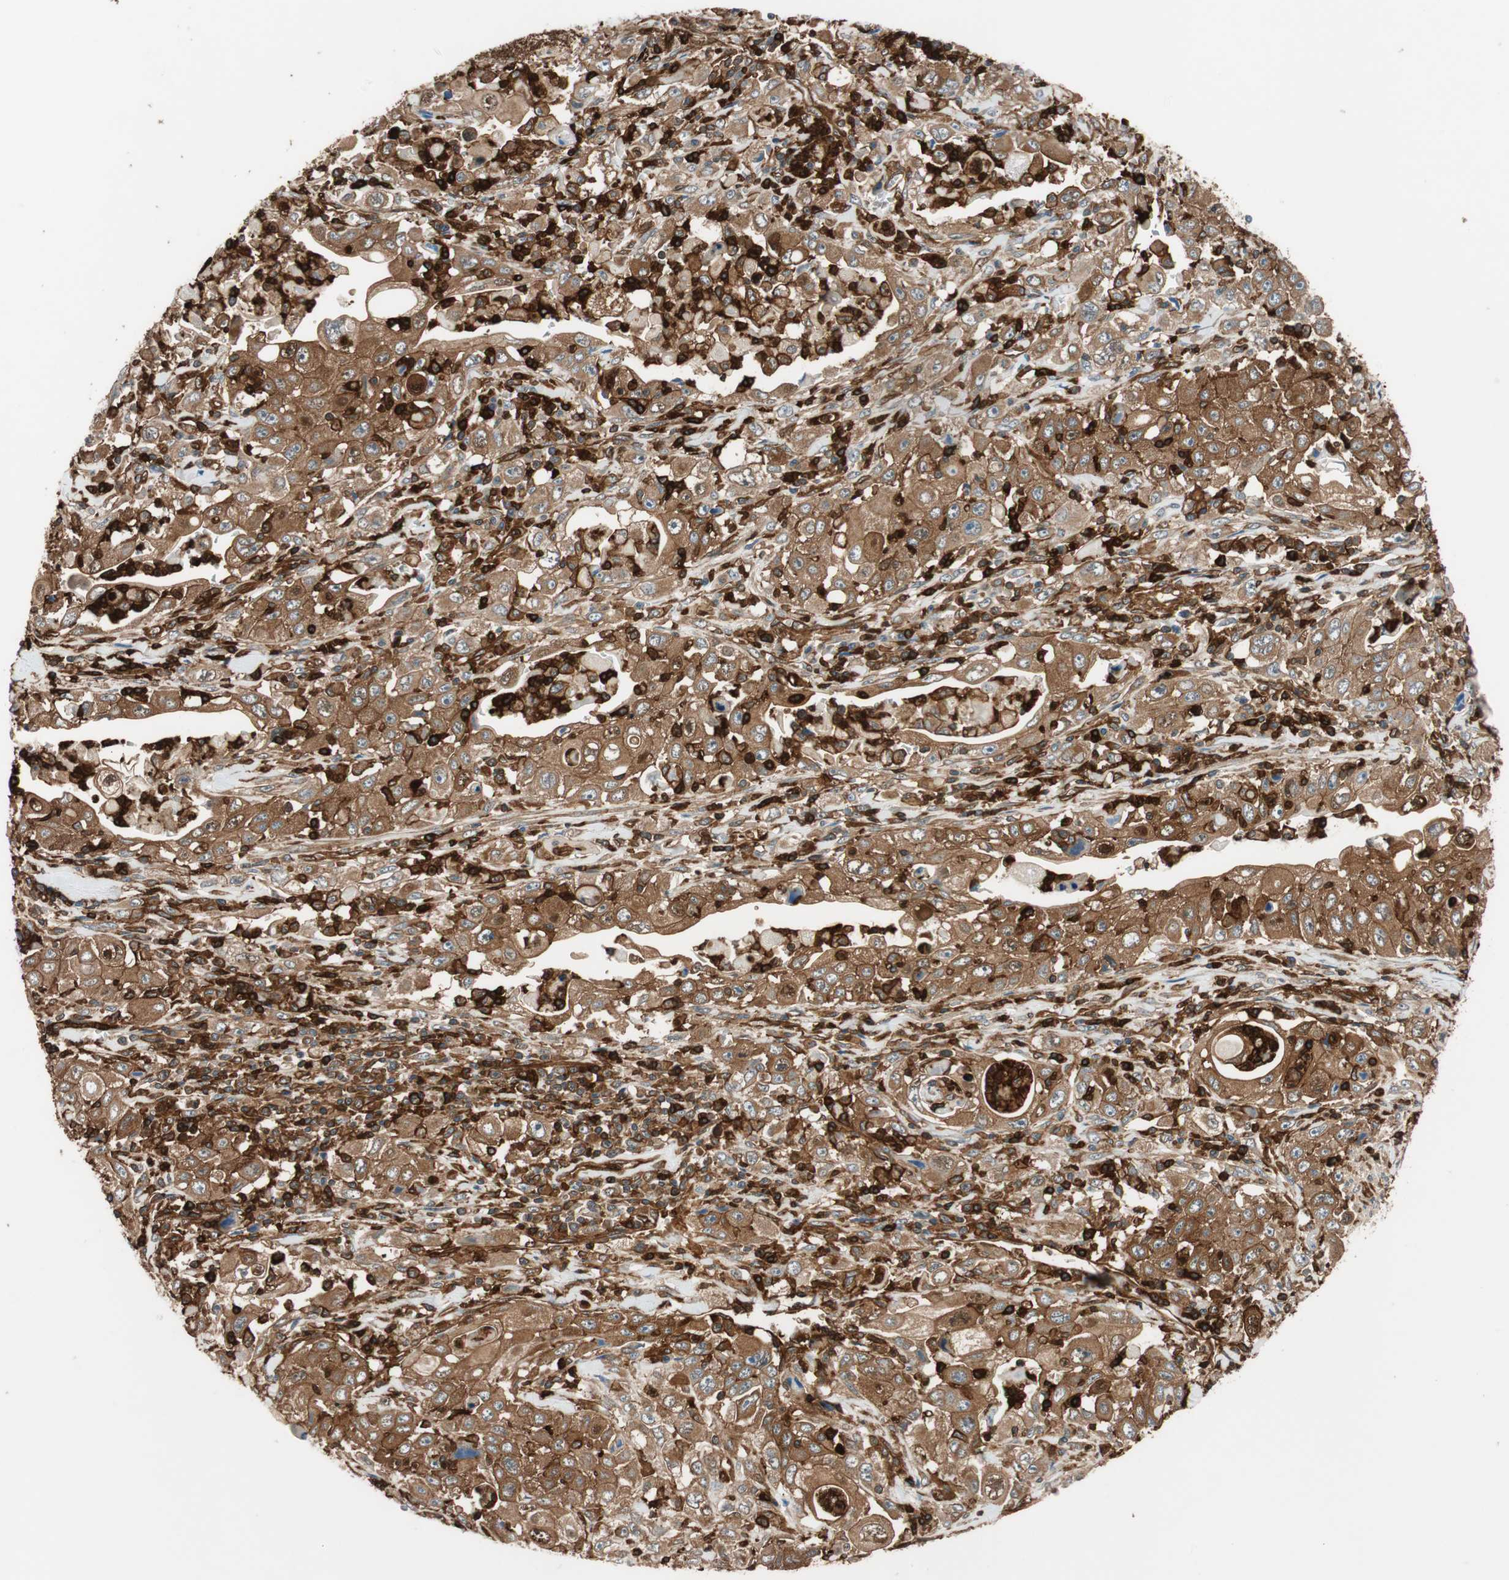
{"staining": {"intensity": "strong", "quantity": ">75%", "location": "cytoplasmic/membranous"}, "tissue": "pancreatic cancer", "cell_type": "Tumor cells", "image_type": "cancer", "snomed": [{"axis": "morphology", "description": "Adenocarcinoma, NOS"}, {"axis": "topography", "description": "Pancreas"}], "caption": "Immunohistochemical staining of adenocarcinoma (pancreatic) shows strong cytoplasmic/membranous protein positivity in about >75% of tumor cells.", "gene": "VASP", "patient": {"sex": "male", "age": 70}}